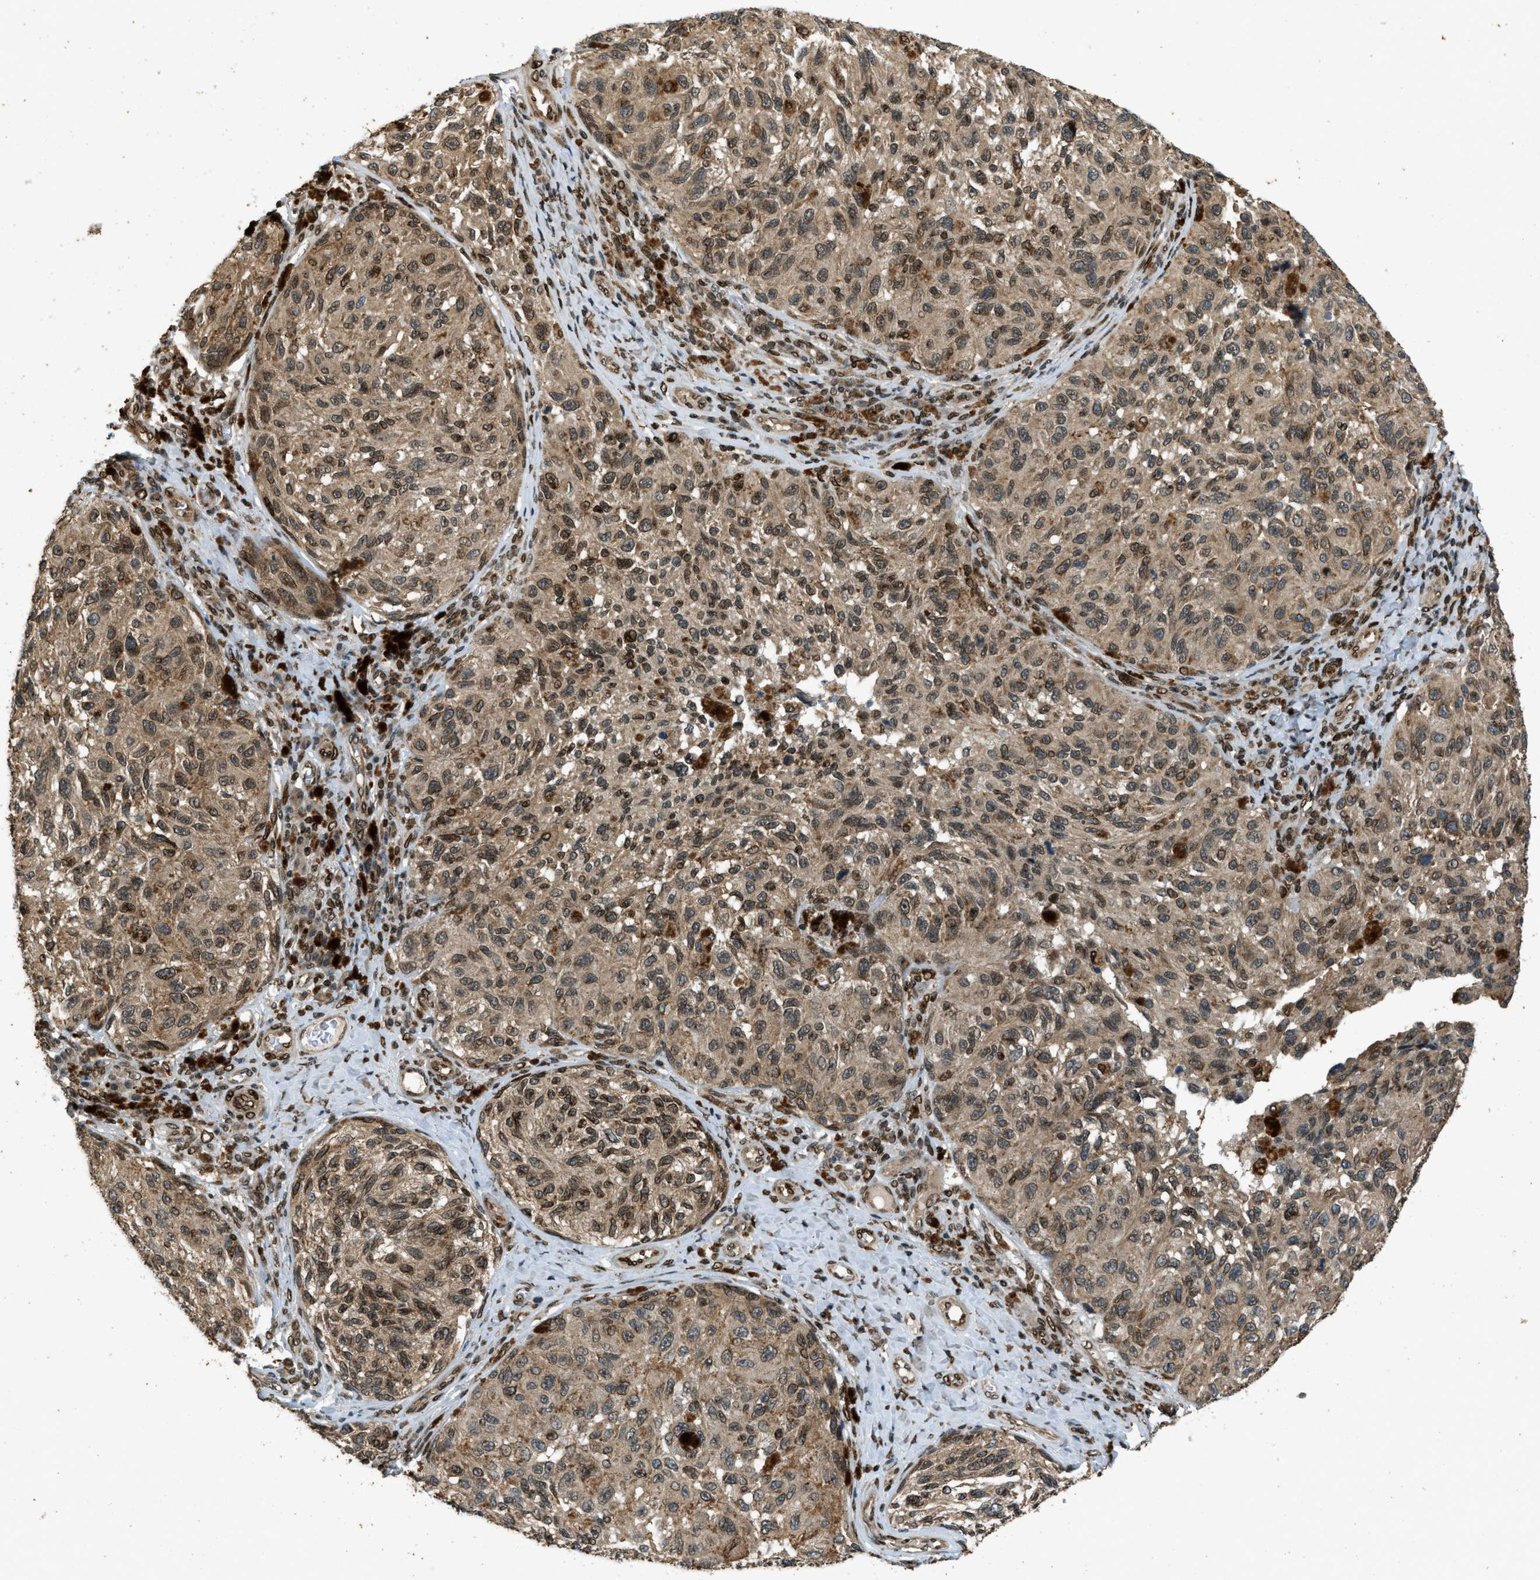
{"staining": {"intensity": "moderate", "quantity": ">75%", "location": "cytoplasmic/membranous,nuclear"}, "tissue": "melanoma", "cell_type": "Tumor cells", "image_type": "cancer", "snomed": [{"axis": "morphology", "description": "Malignant melanoma, NOS"}, {"axis": "topography", "description": "Skin"}], "caption": "Immunohistochemical staining of malignant melanoma displays medium levels of moderate cytoplasmic/membranous and nuclear positivity in about >75% of tumor cells. Using DAB (brown) and hematoxylin (blue) stains, captured at high magnification using brightfield microscopy.", "gene": "SYNE1", "patient": {"sex": "female", "age": 73}}